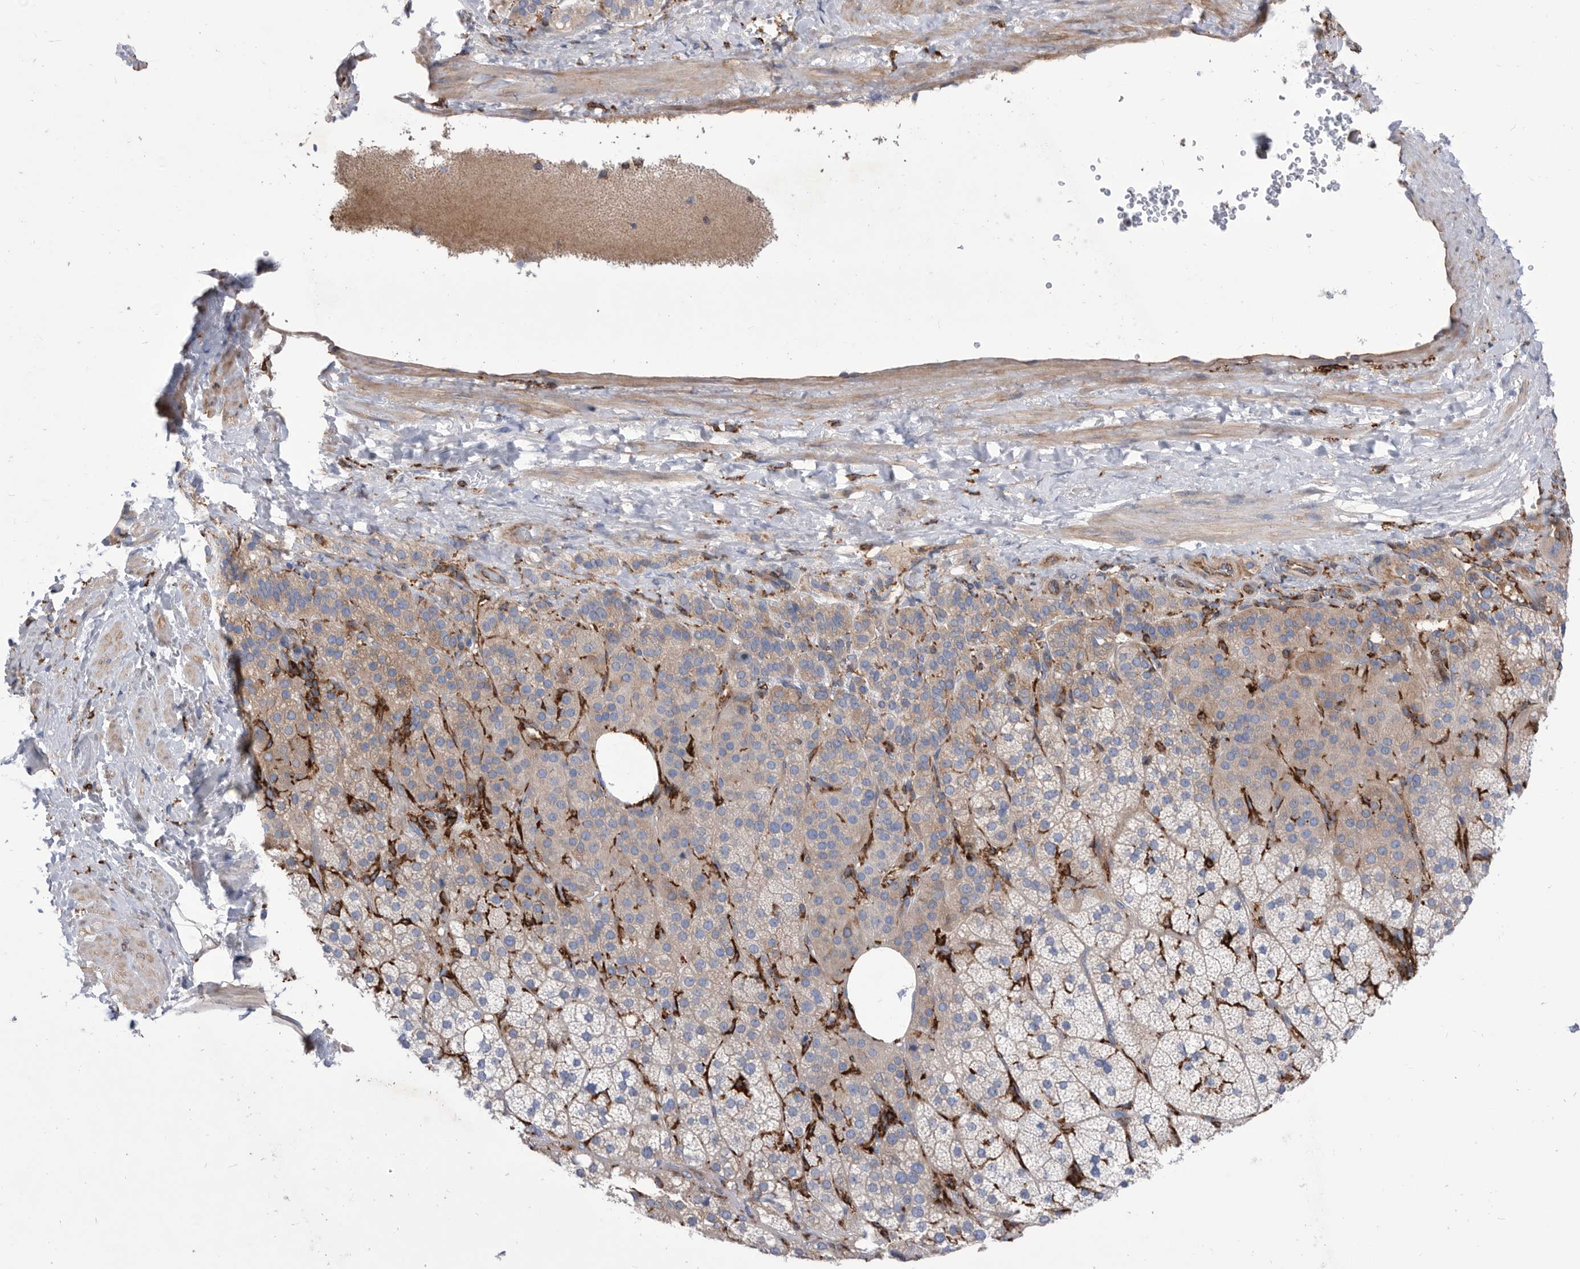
{"staining": {"intensity": "moderate", "quantity": "25%-75%", "location": "cytoplasmic/membranous"}, "tissue": "adrenal gland", "cell_type": "Glandular cells", "image_type": "normal", "snomed": [{"axis": "morphology", "description": "Normal tissue, NOS"}, {"axis": "topography", "description": "Adrenal gland"}], "caption": "High-magnification brightfield microscopy of unremarkable adrenal gland stained with DAB (3,3'-diaminobenzidine) (brown) and counterstained with hematoxylin (blue). glandular cells exhibit moderate cytoplasmic/membranous positivity is appreciated in about25%-75% of cells. The protein is shown in brown color, while the nuclei are stained blue.", "gene": "SMG7", "patient": {"sex": "female", "age": 59}}